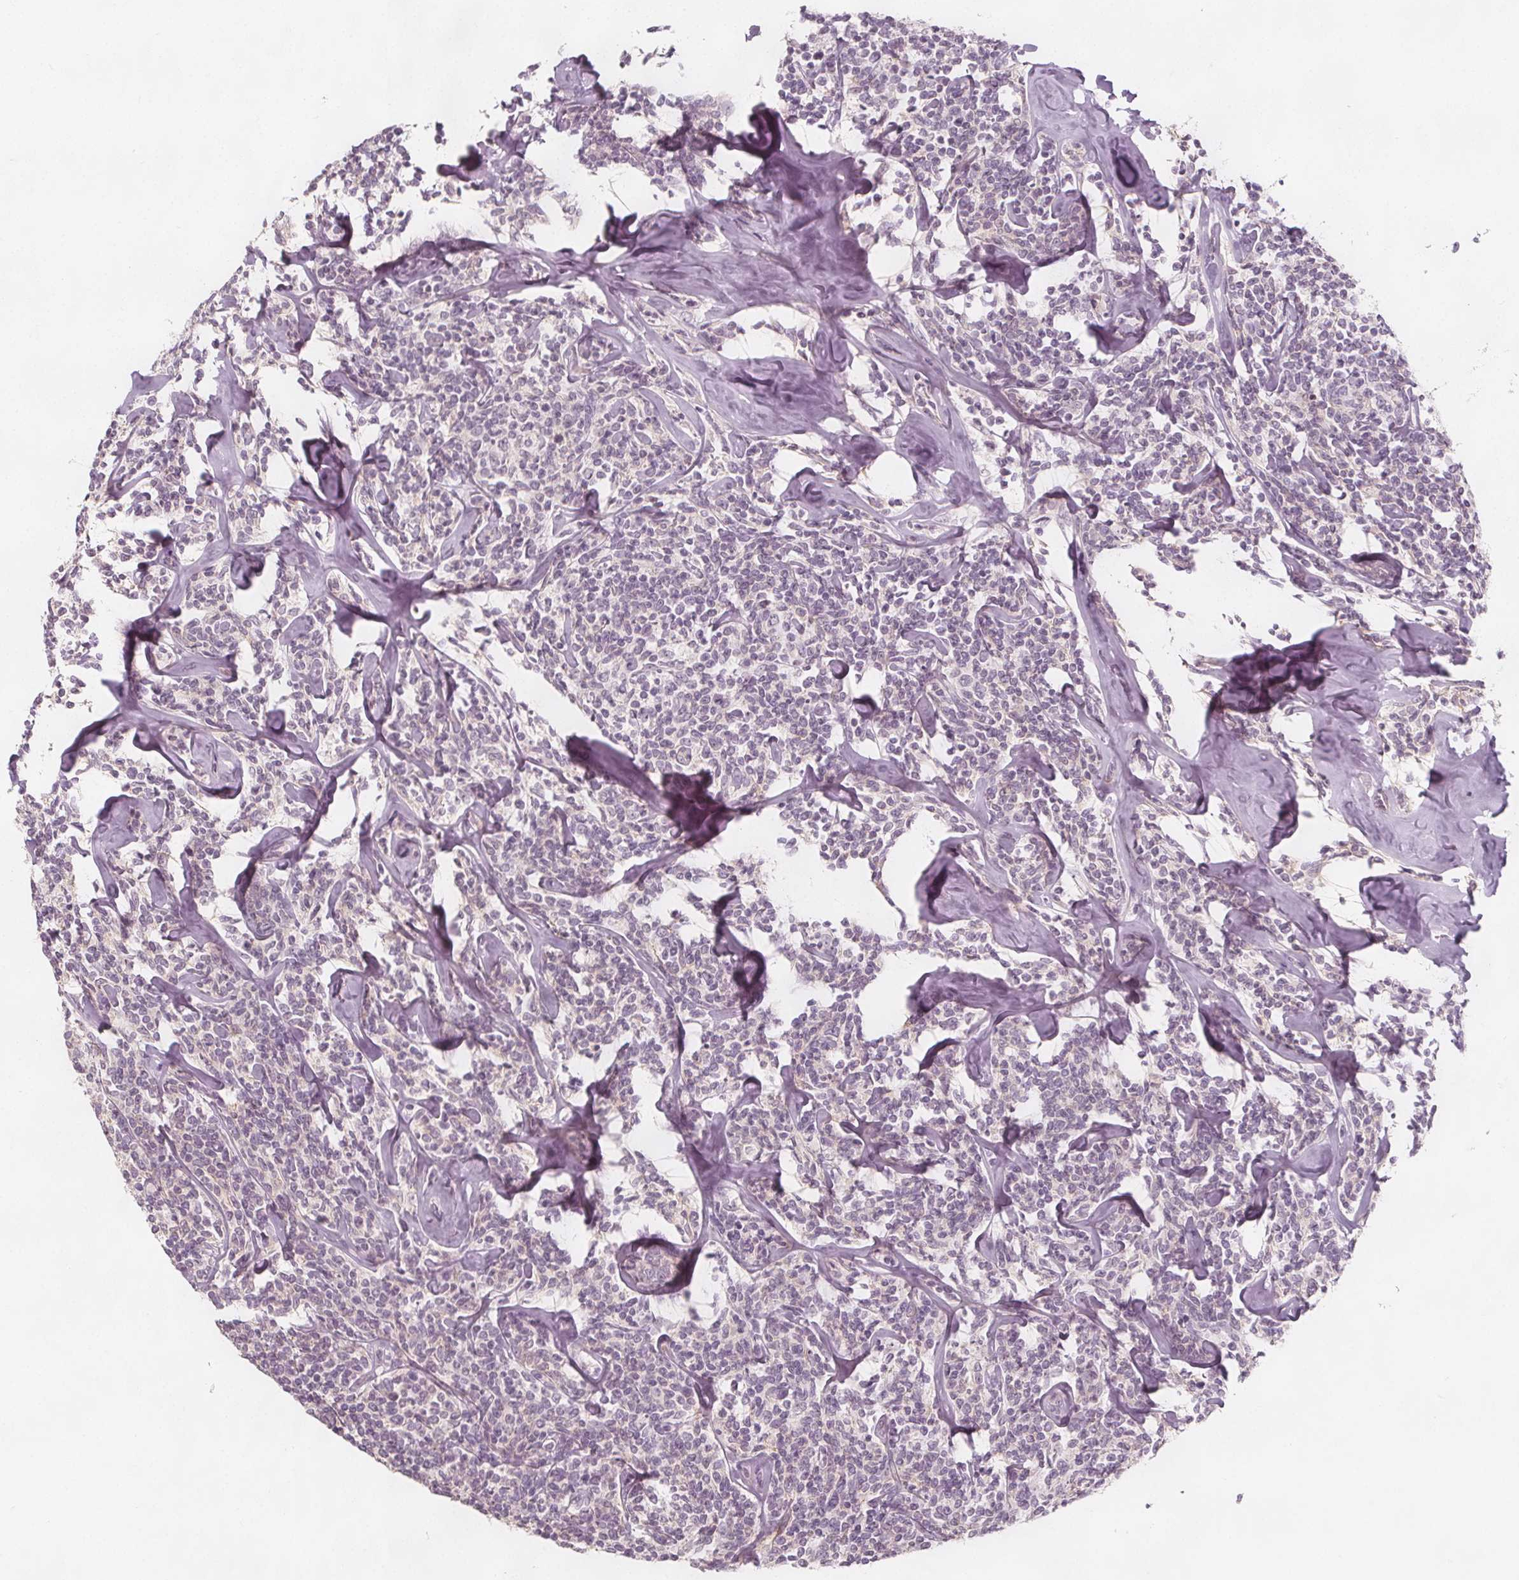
{"staining": {"intensity": "negative", "quantity": "none", "location": "none"}, "tissue": "lymphoma", "cell_type": "Tumor cells", "image_type": "cancer", "snomed": [{"axis": "morphology", "description": "Malignant lymphoma, non-Hodgkin's type, Low grade"}, {"axis": "topography", "description": "Lymph node"}], "caption": "Tumor cells are negative for protein expression in human lymphoma. The staining is performed using DAB (3,3'-diaminobenzidine) brown chromogen with nuclei counter-stained in using hematoxylin.", "gene": "C1orf167", "patient": {"sex": "female", "age": 56}}